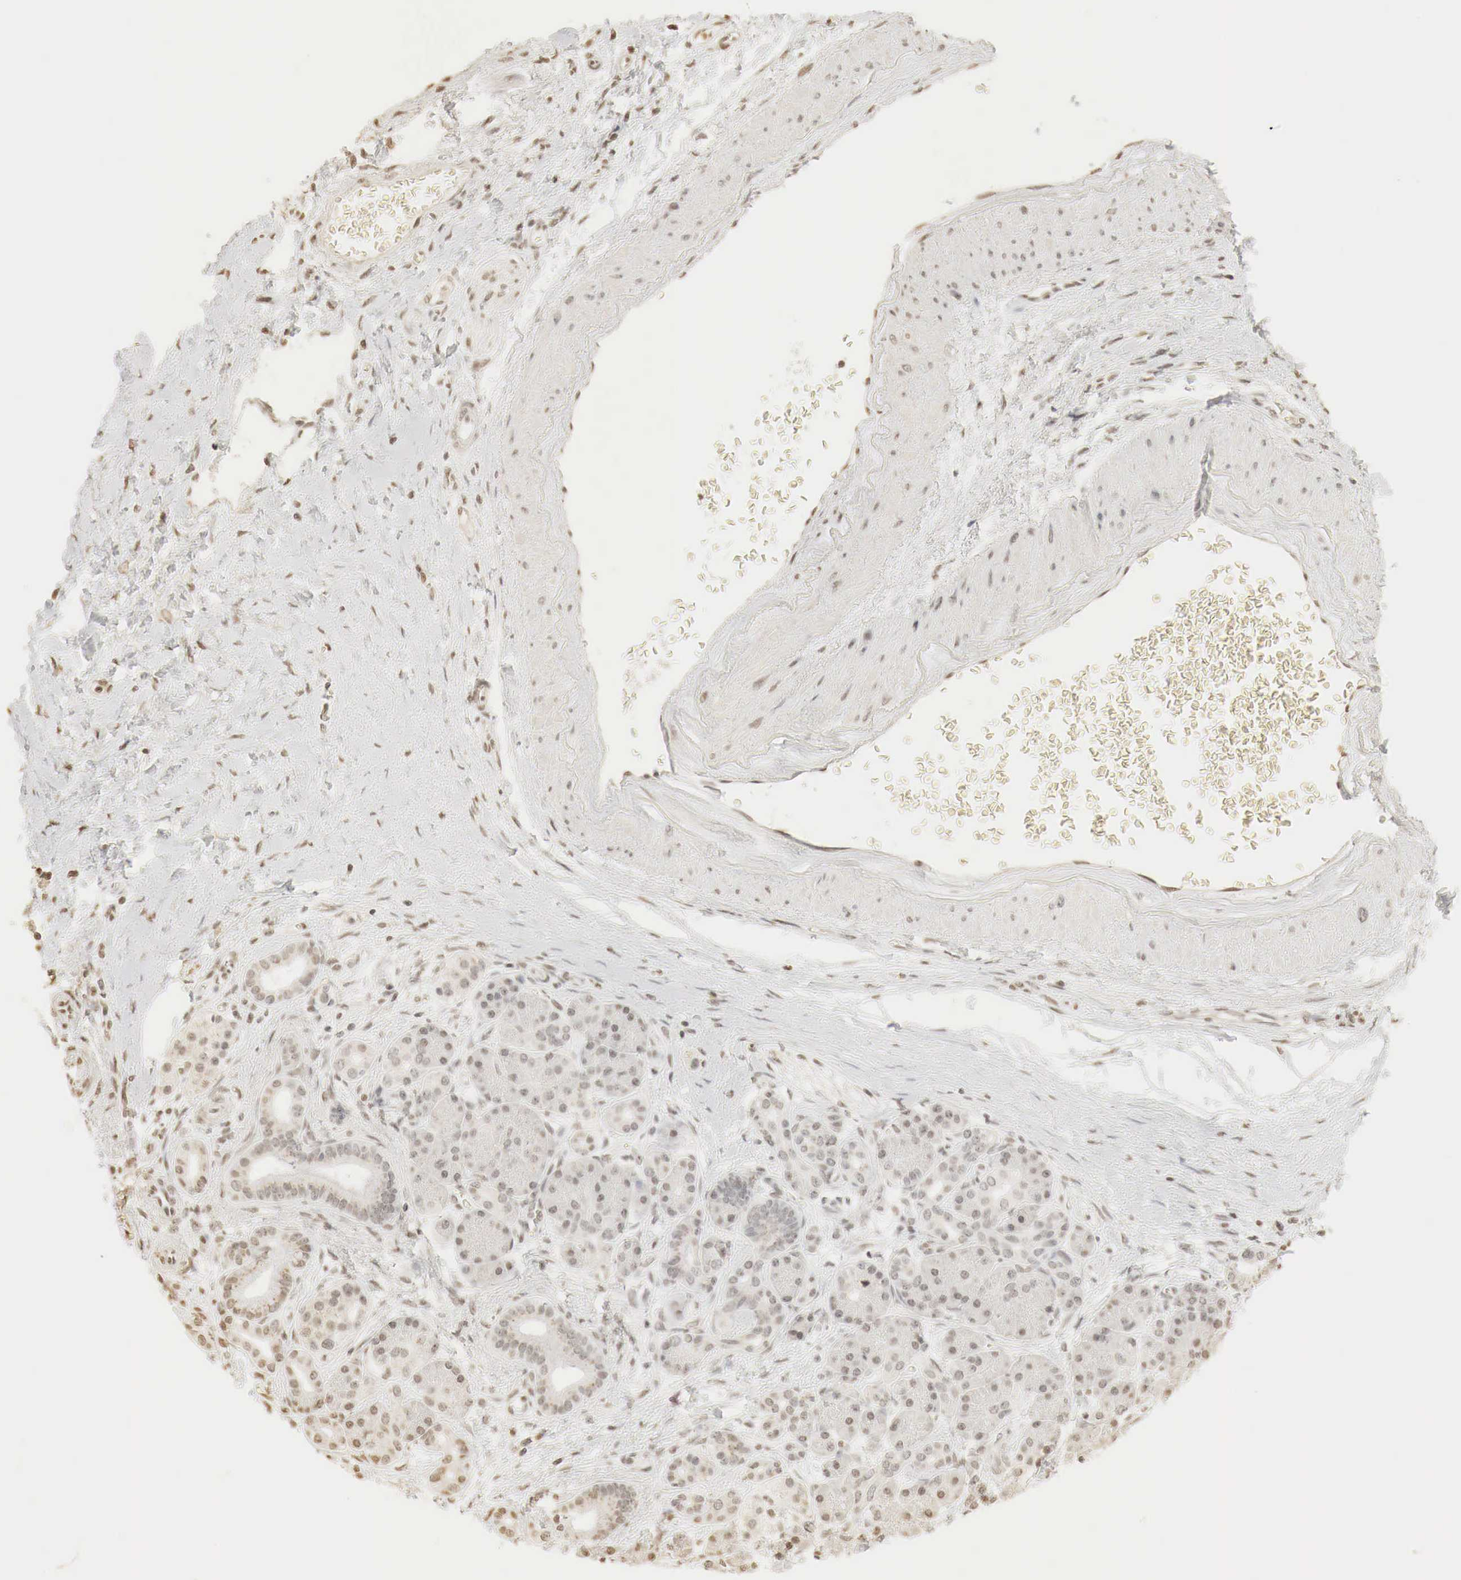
{"staining": {"intensity": "weak", "quantity": "<25%", "location": "cytoplasmic/membranous,nuclear"}, "tissue": "pancreatic cancer", "cell_type": "Tumor cells", "image_type": "cancer", "snomed": [{"axis": "morphology", "description": "Adenocarcinoma, NOS"}, {"axis": "topography", "description": "Pancreas"}], "caption": "This is an immunohistochemistry (IHC) photomicrograph of adenocarcinoma (pancreatic). There is no expression in tumor cells.", "gene": "ERBB4", "patient": {"sex": "female", "age": 66}}